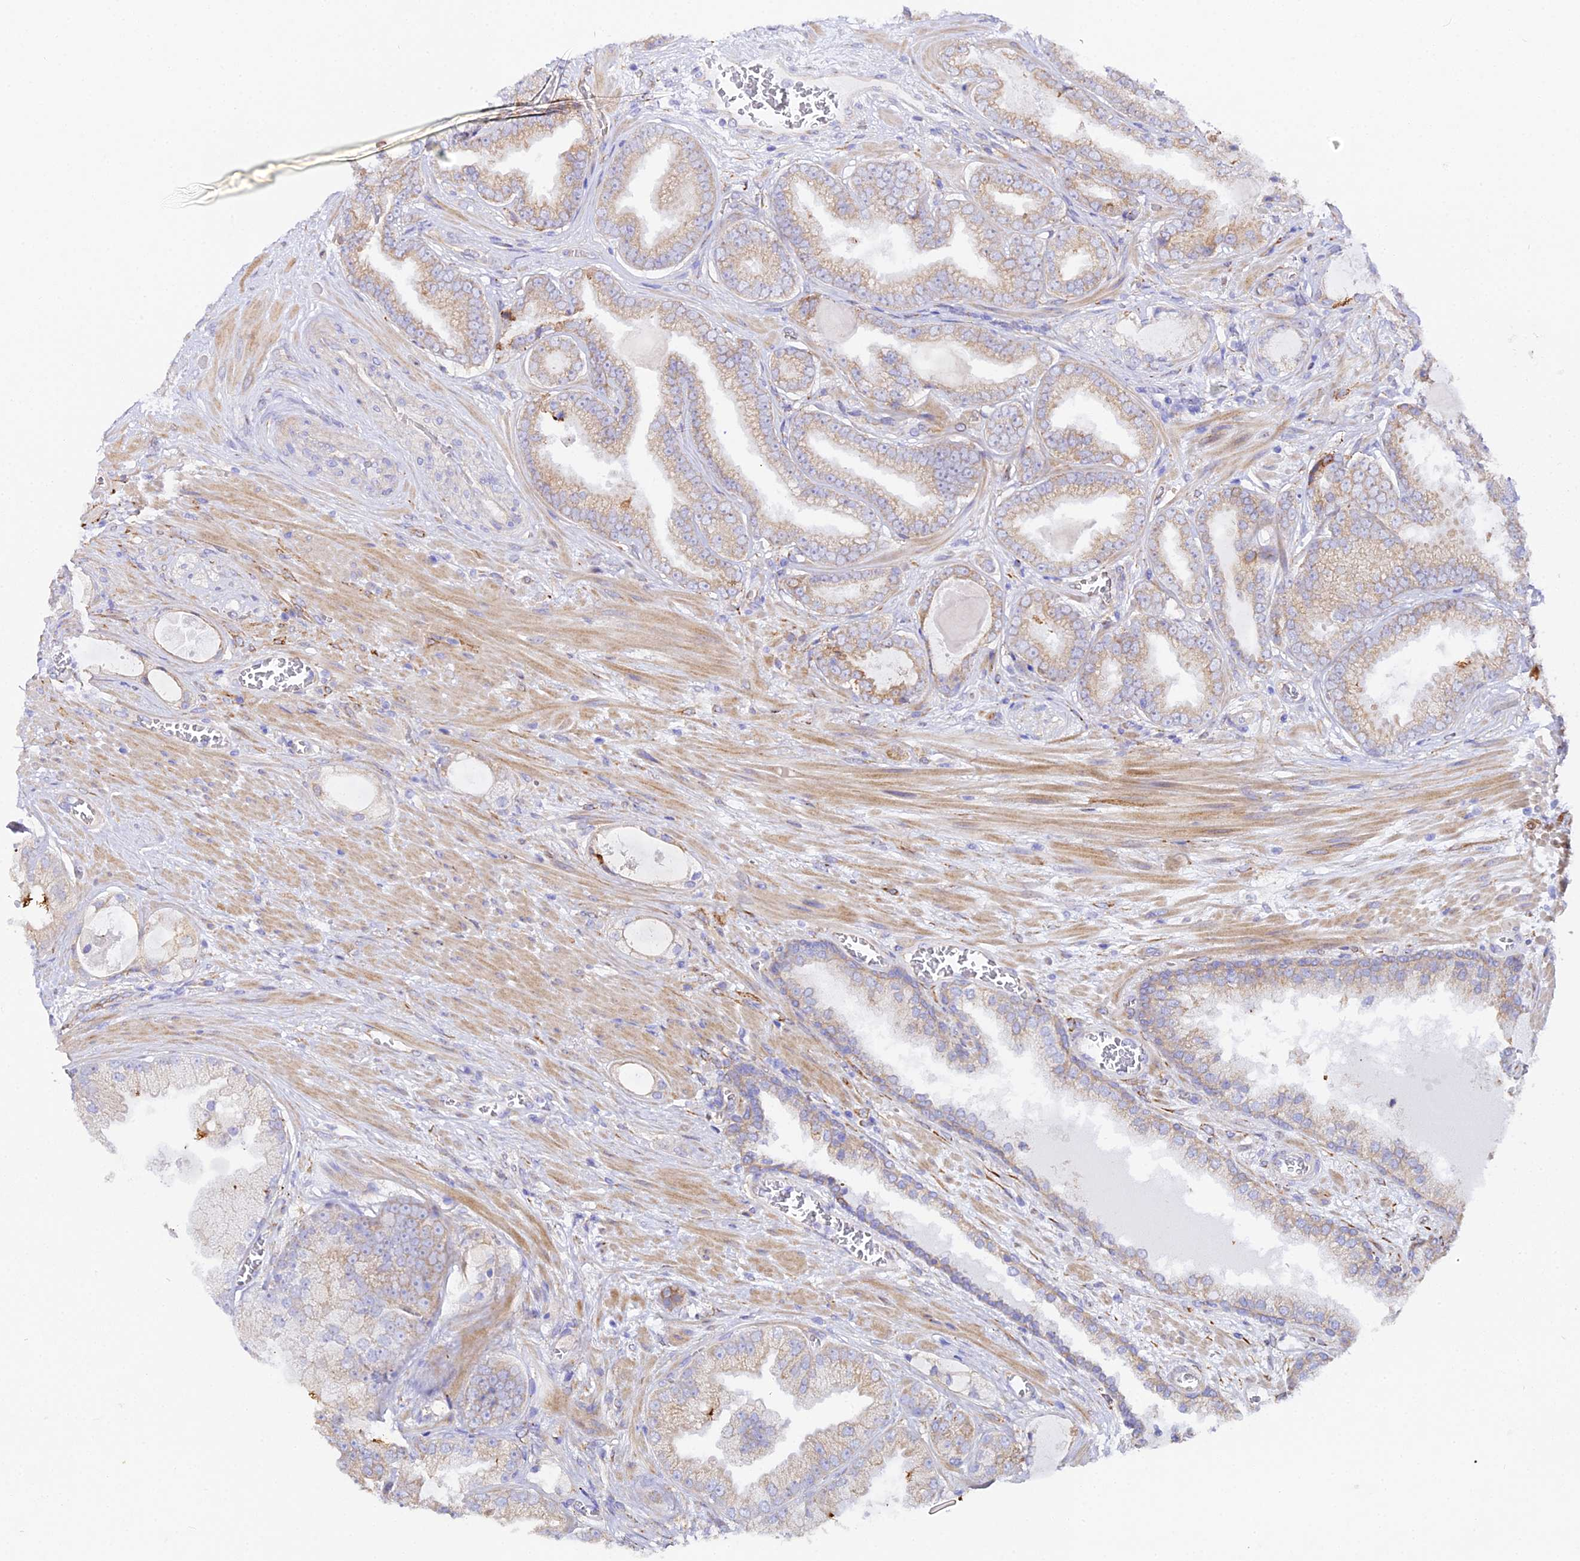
{"staining": {"intensity": "weak", "quantity": ">75%", "location": "cytoplasmic/membranous"}, "tissue": "prostate cancer", "cell_type": "Tumor cells", "image_type": "cancer", "snomed": [{"axis": "morphology", "description": "Adenocarcinoma, Low grade"}, {"axis": "topography", "description": "Prostate"}], "caption": "Immunohistochemistry photomicrograph of neoplastic tissue: human prostate low-grade adenocarcinoma stained using immunohistochemistry reveals low levels of weak protein expression localized specifically in the cytoplasmic/membranous of tumor cells, appearing as a cytoplasmic/membranous brown color.", "gene": "CFAP45", "patient": {"sex": "male", "age": 57}}